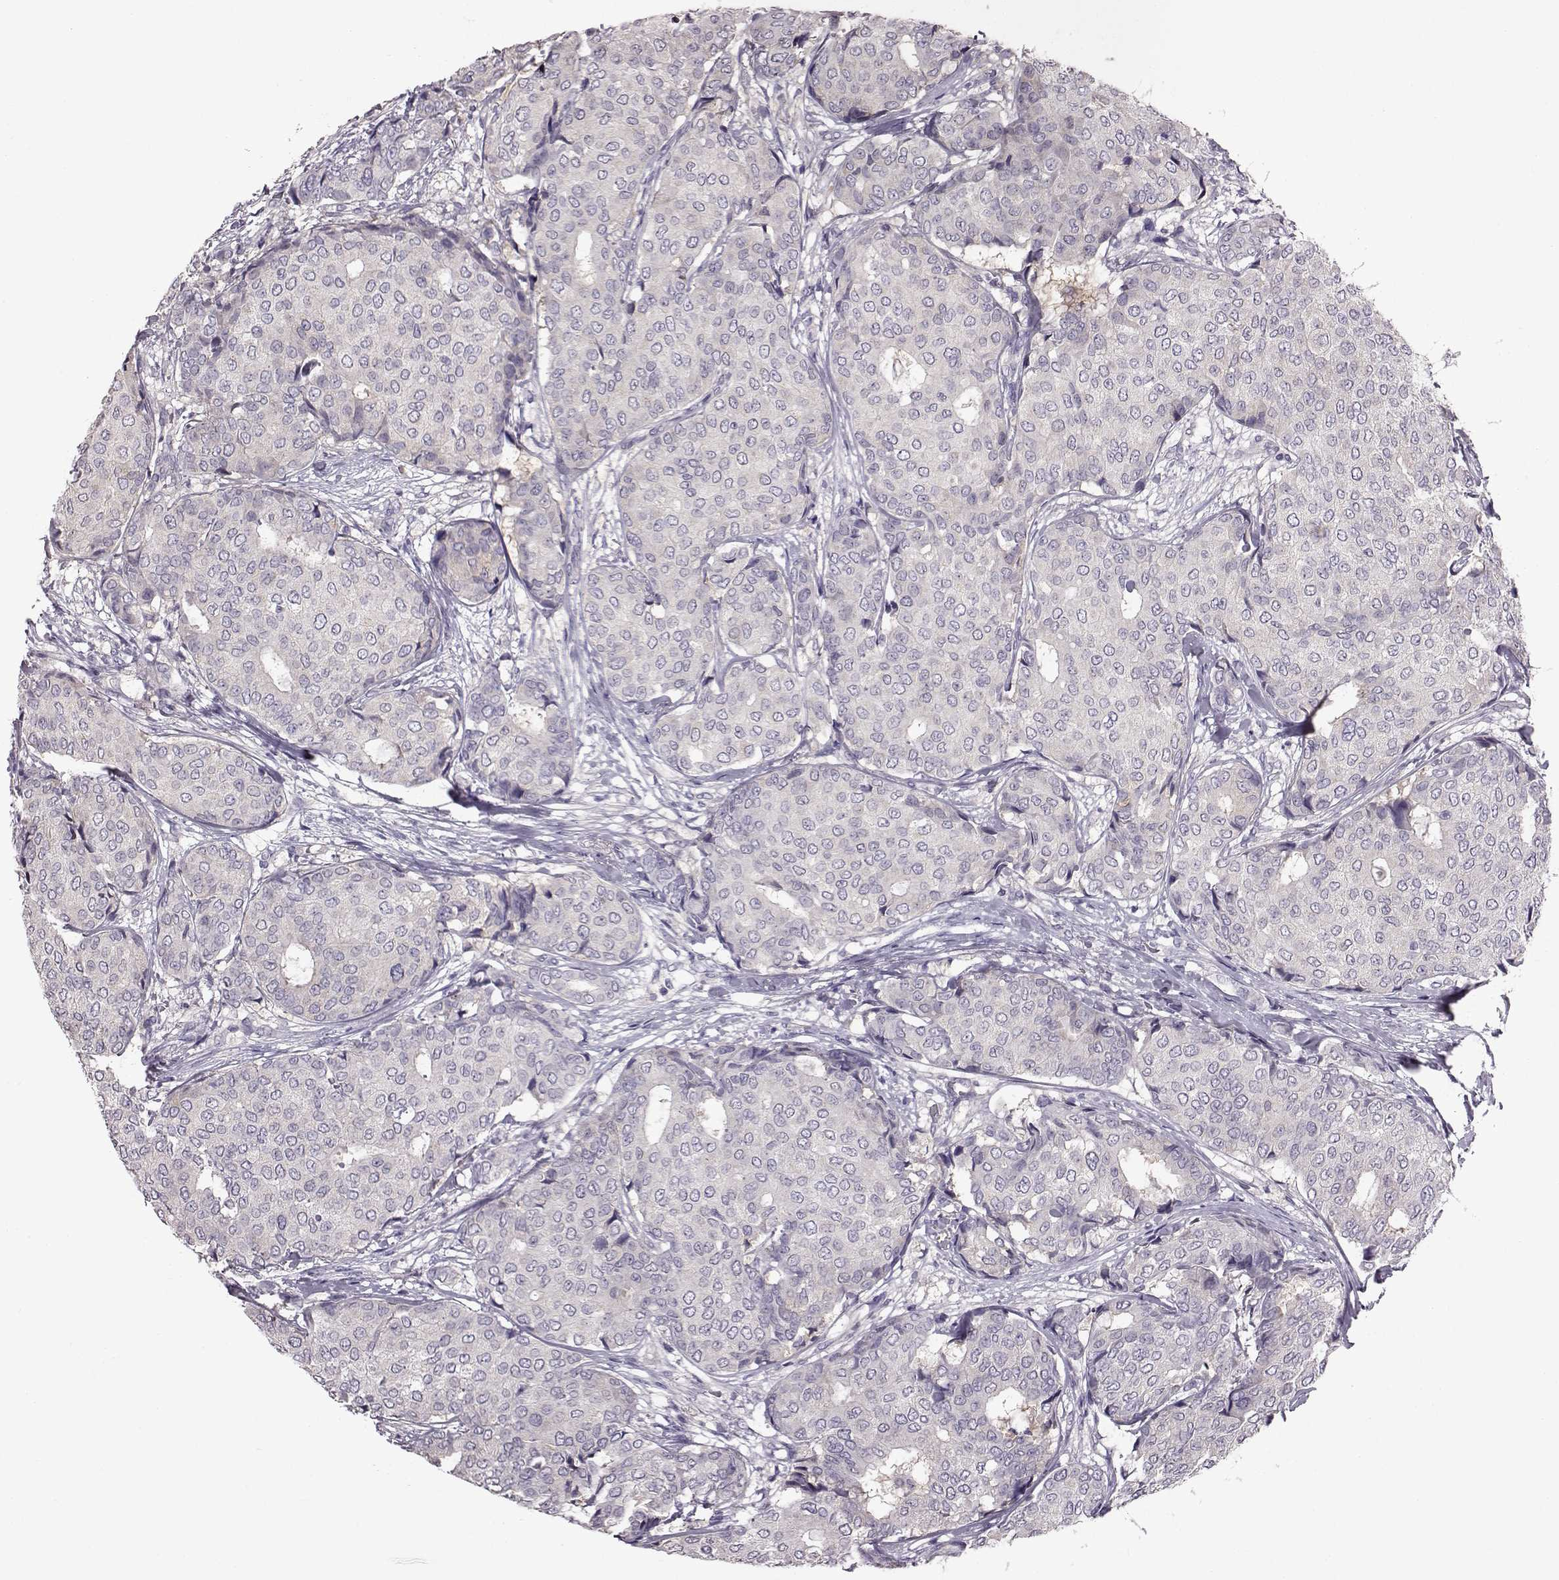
{"staining": {"intensity": "negative", "quantity": "none", "location": "none"}, "tissue": "breast cancer", "cell_type": "Tumor cells", "image_type": "cancer", "snomed": [{"axis": "morphology", "description": "Duct carcinoma"}, {"axis": "topography", "description": "Breast"}], "caption": "Tumor cells are negative for brown protein staining in breast intraductal carcinoma.", "gene": "ADGRG2", "patient": {"sex": "female", "age": 75}}